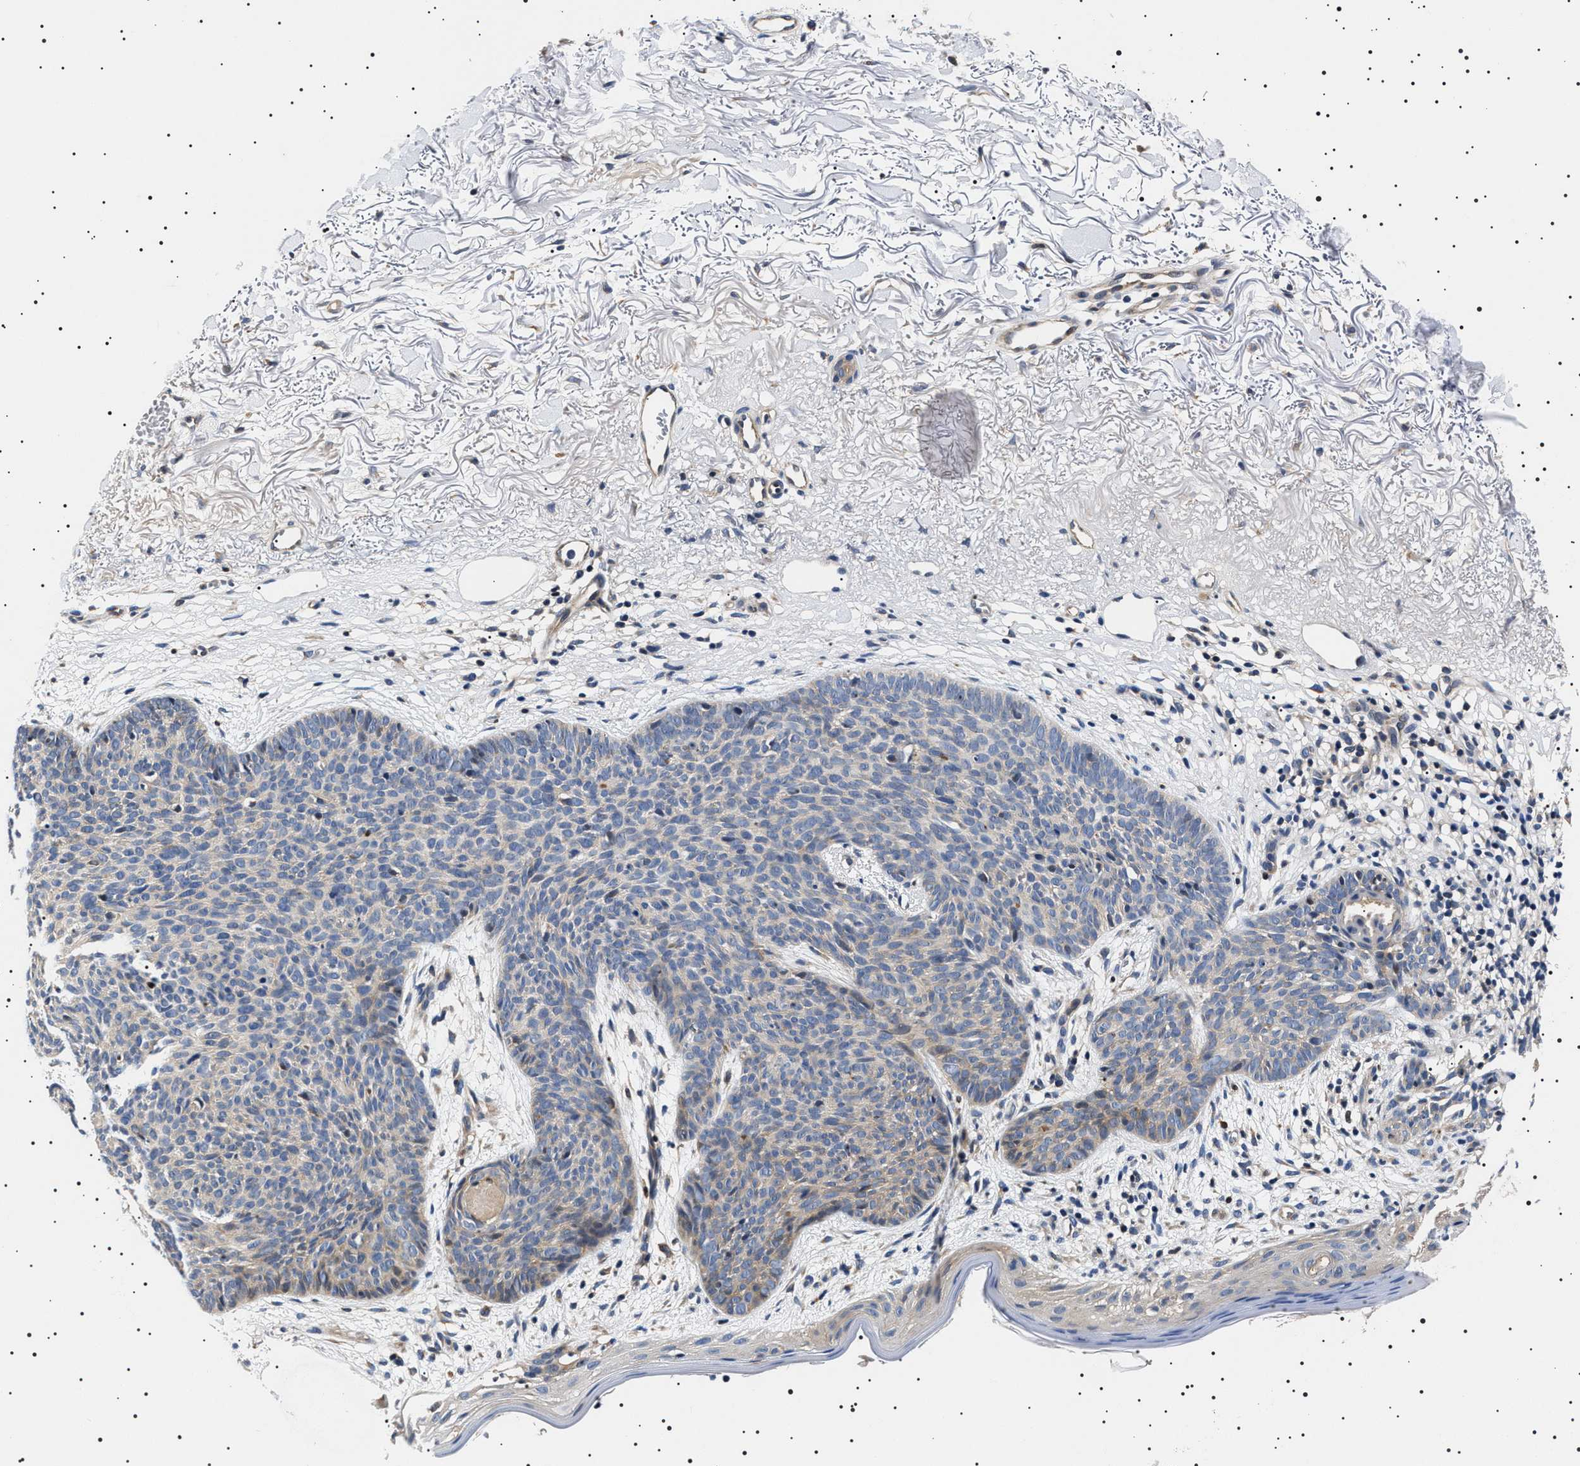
{"staining": {"intensity": "negative", "quantity": "none", "location": "none"}, "tissue": "skin cancer", "cell_type": "Tumor cells", "image_type": "cancer", "snomed": [{"axis": "morphology", "description": "Normal tissue, NOS"}, {"axis": "morphology", "description": "Basal cell carcinoma"}, {"axis": "topography", "description": "Skin"}], "caption": "Immunohistochemistry (IHC) histopathology image of neoplastic tissue: human skin cancer stained with DAB (3,3'-diaminobenzidine) shows no significant protein positivity in tumor cells.", "gene": "SLC4A7", "patient": {"sex": "female", "age": 70}}